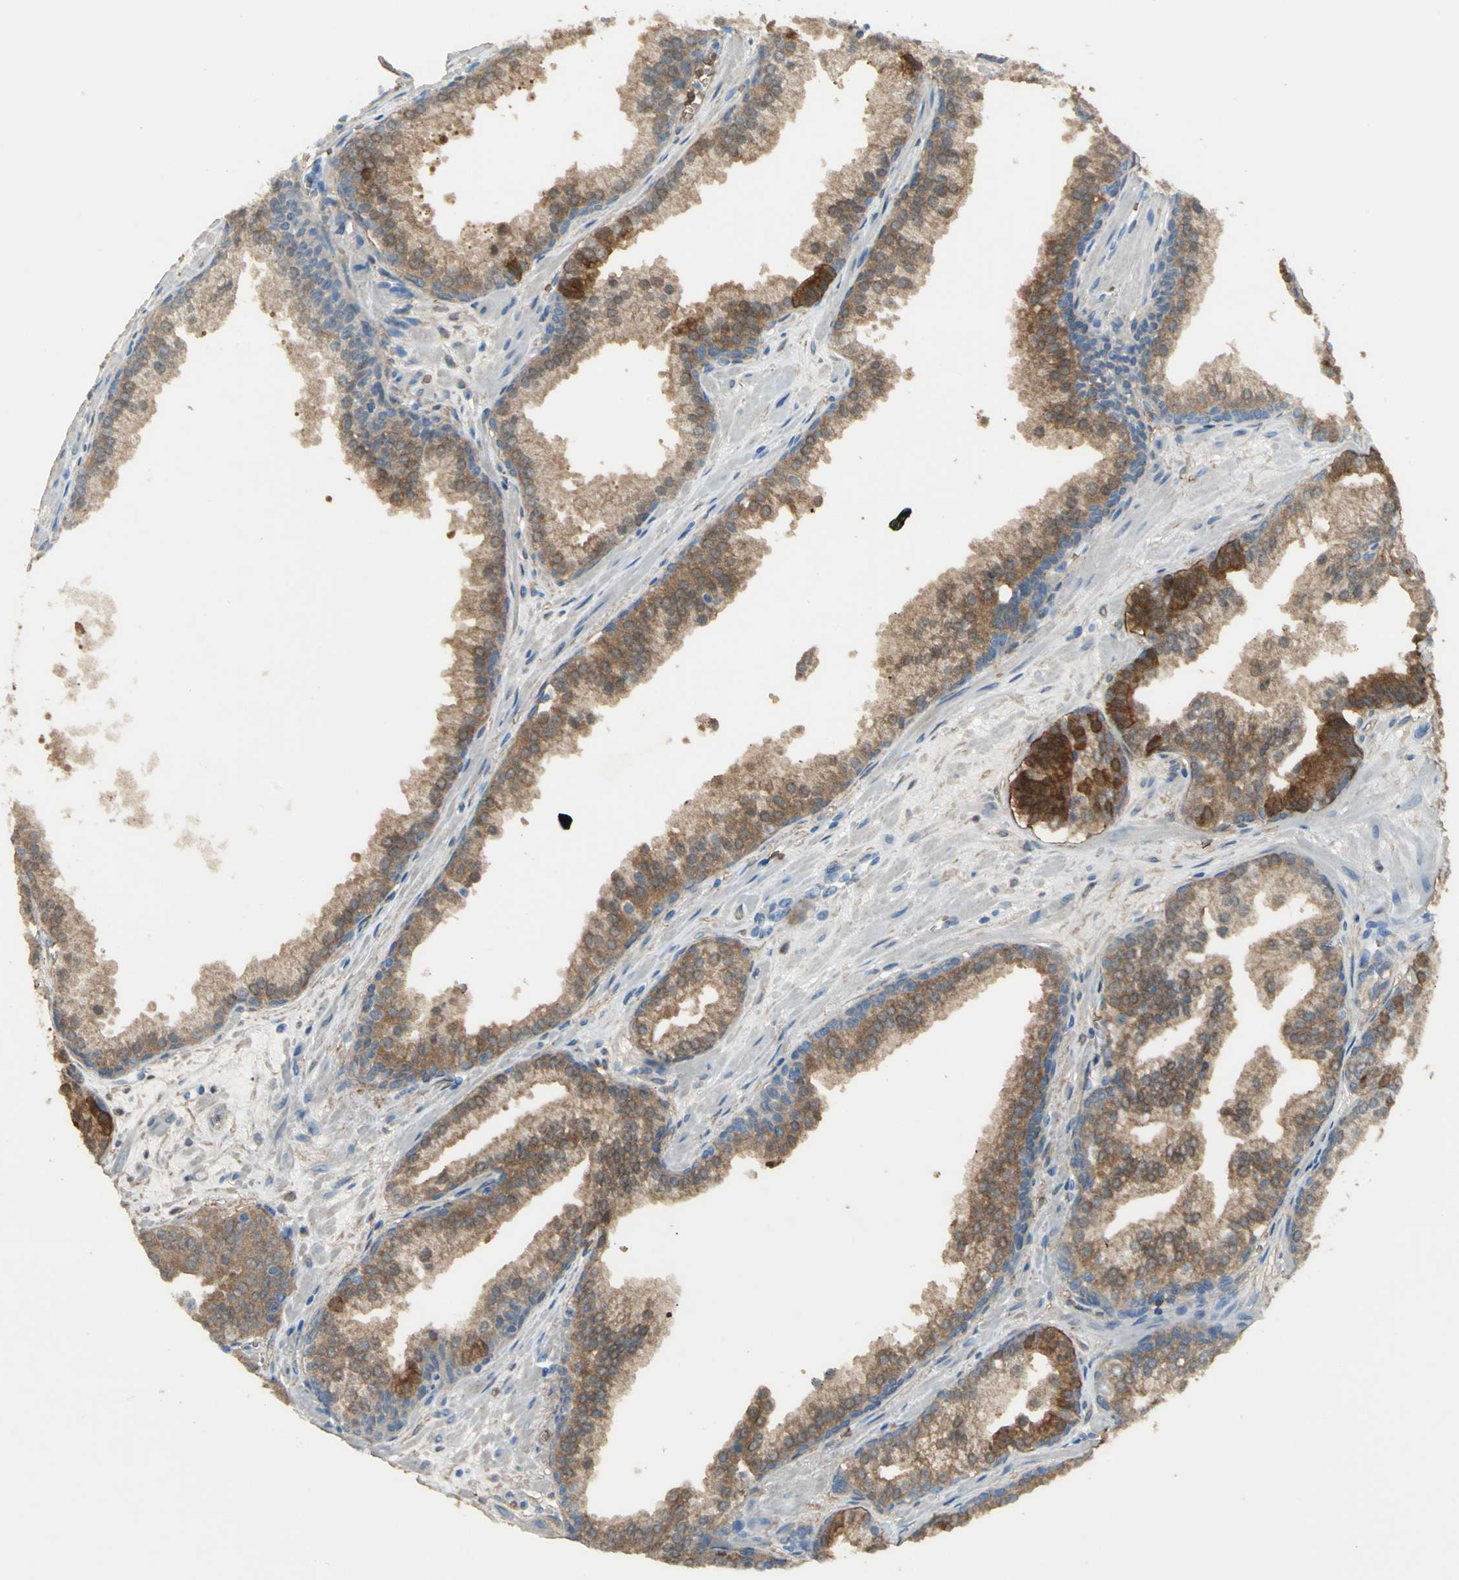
{"staining": {"intensity": "strong", "quantity": ">75%", "location": "cytoplasmic/membranous,nuclear"}, "tissue": "prostate cancer", "cell_type": "Tumor cells", "image_type": "cancer", "snomed": [{"axis": "morphology", "description": "Adenocarcinoma, Low grade"}, {"axis": "topography", "description": "Prostate"}], "caption": "Prostate cancer stained for a protein reveals strong cytoplasmic/membranous and nuclear positivity in tumor cells.", "gene": "DDAH1", "patient": {"sex": "male", "age": 57}}